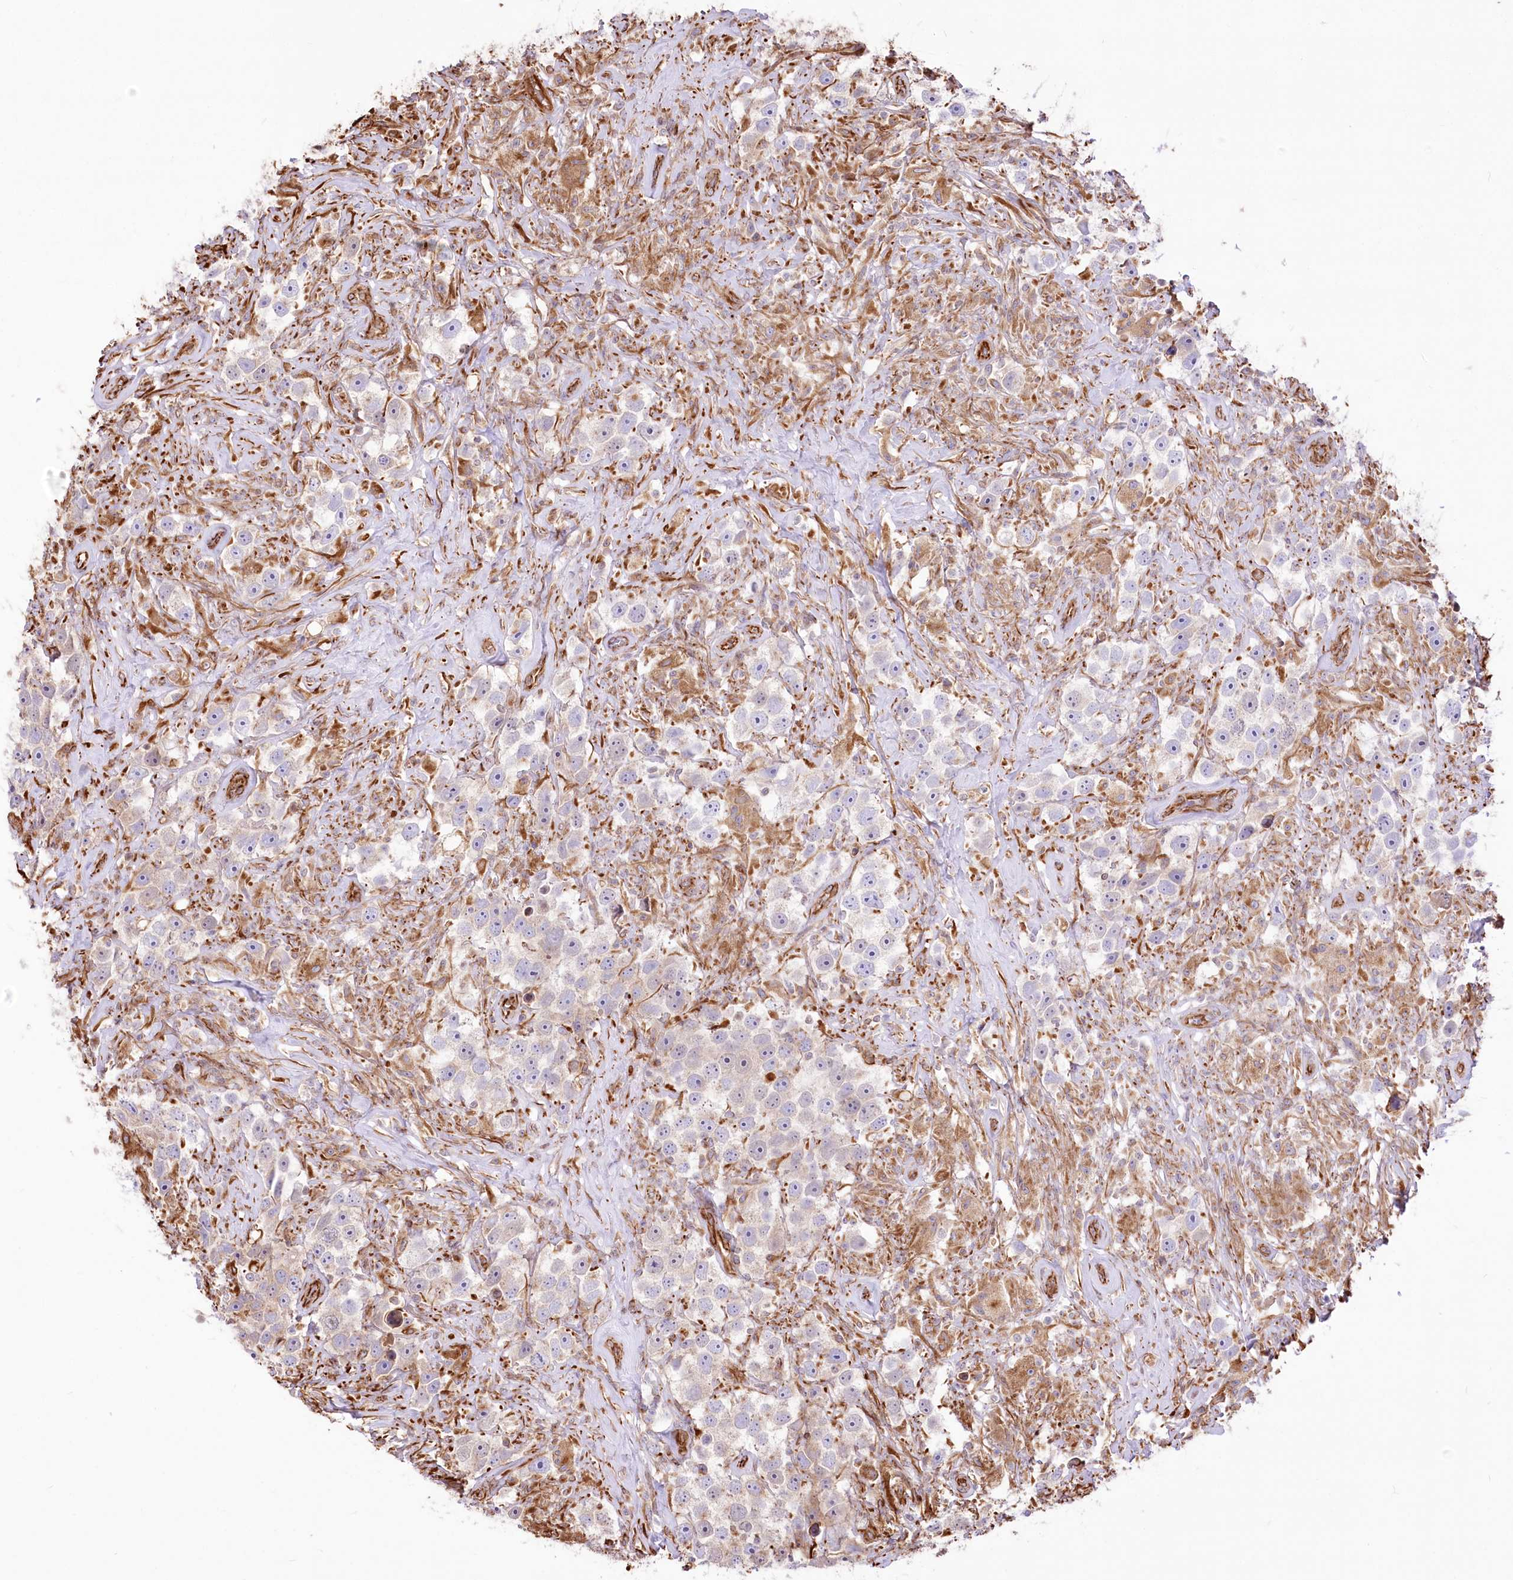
{"staining": {"intensity": "weak", "quantity": "<25%", "location": "cytoplasmic/membranous"}, "tissue": "testis cancer", "cell_type": "Tumor cells", "image_type": "cancer", "snomed": [{"axis": "morphology", "description": "Seminoma, NOS"}, {"axis": "topography", "description": "Testis"}], "caption": "An immunohistochemistry micrograph of testis cancer (seminoma) is shown. There is no staining in tumor cells of testis cancer (seminoma).", "gene": "TTC1", "patient": {"sex": "male", "age": 49}}